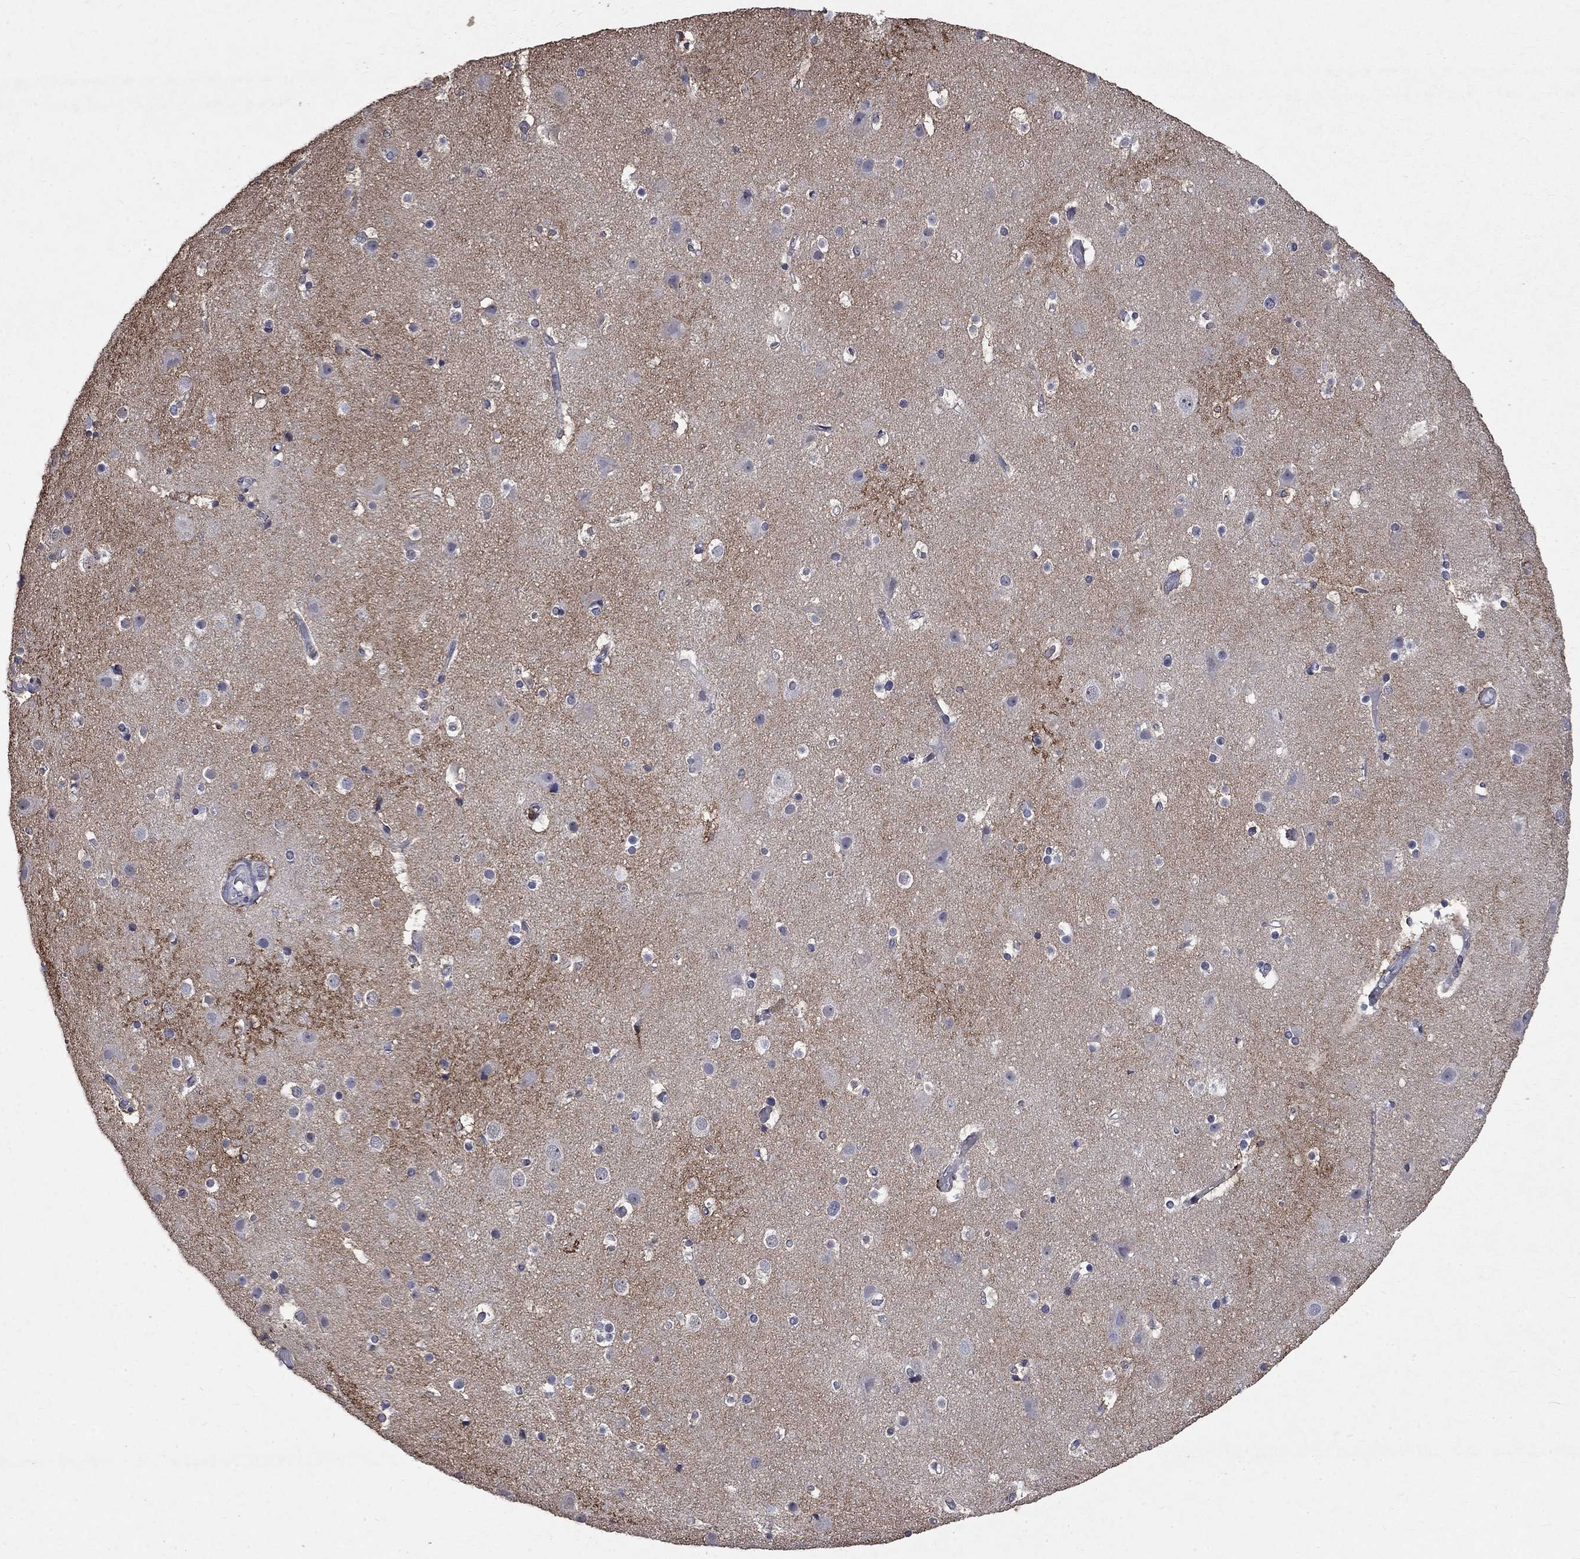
{"staining": {"intensity": "negative", "quantity": "none", "location": "none"}, "tissue": "cerebral cortex", "cell_type": "Endothelial cells", "image_type": "normal", "snomed": [{"axis": "morphology", "description": "Normal tissue, NOS"}, {"axis": "topography", "description": "Cerebral cortex"}], "caption": "This histopathology image is of unremarkable cerebral cortex stained with immunohistochemistry (IHC) to label a protein in brown with the nuclei are counter-stained blue. There is no staining in endothelial cells.", "gene": "CHST5", "patient": {"sex": "female", "age": 52}}